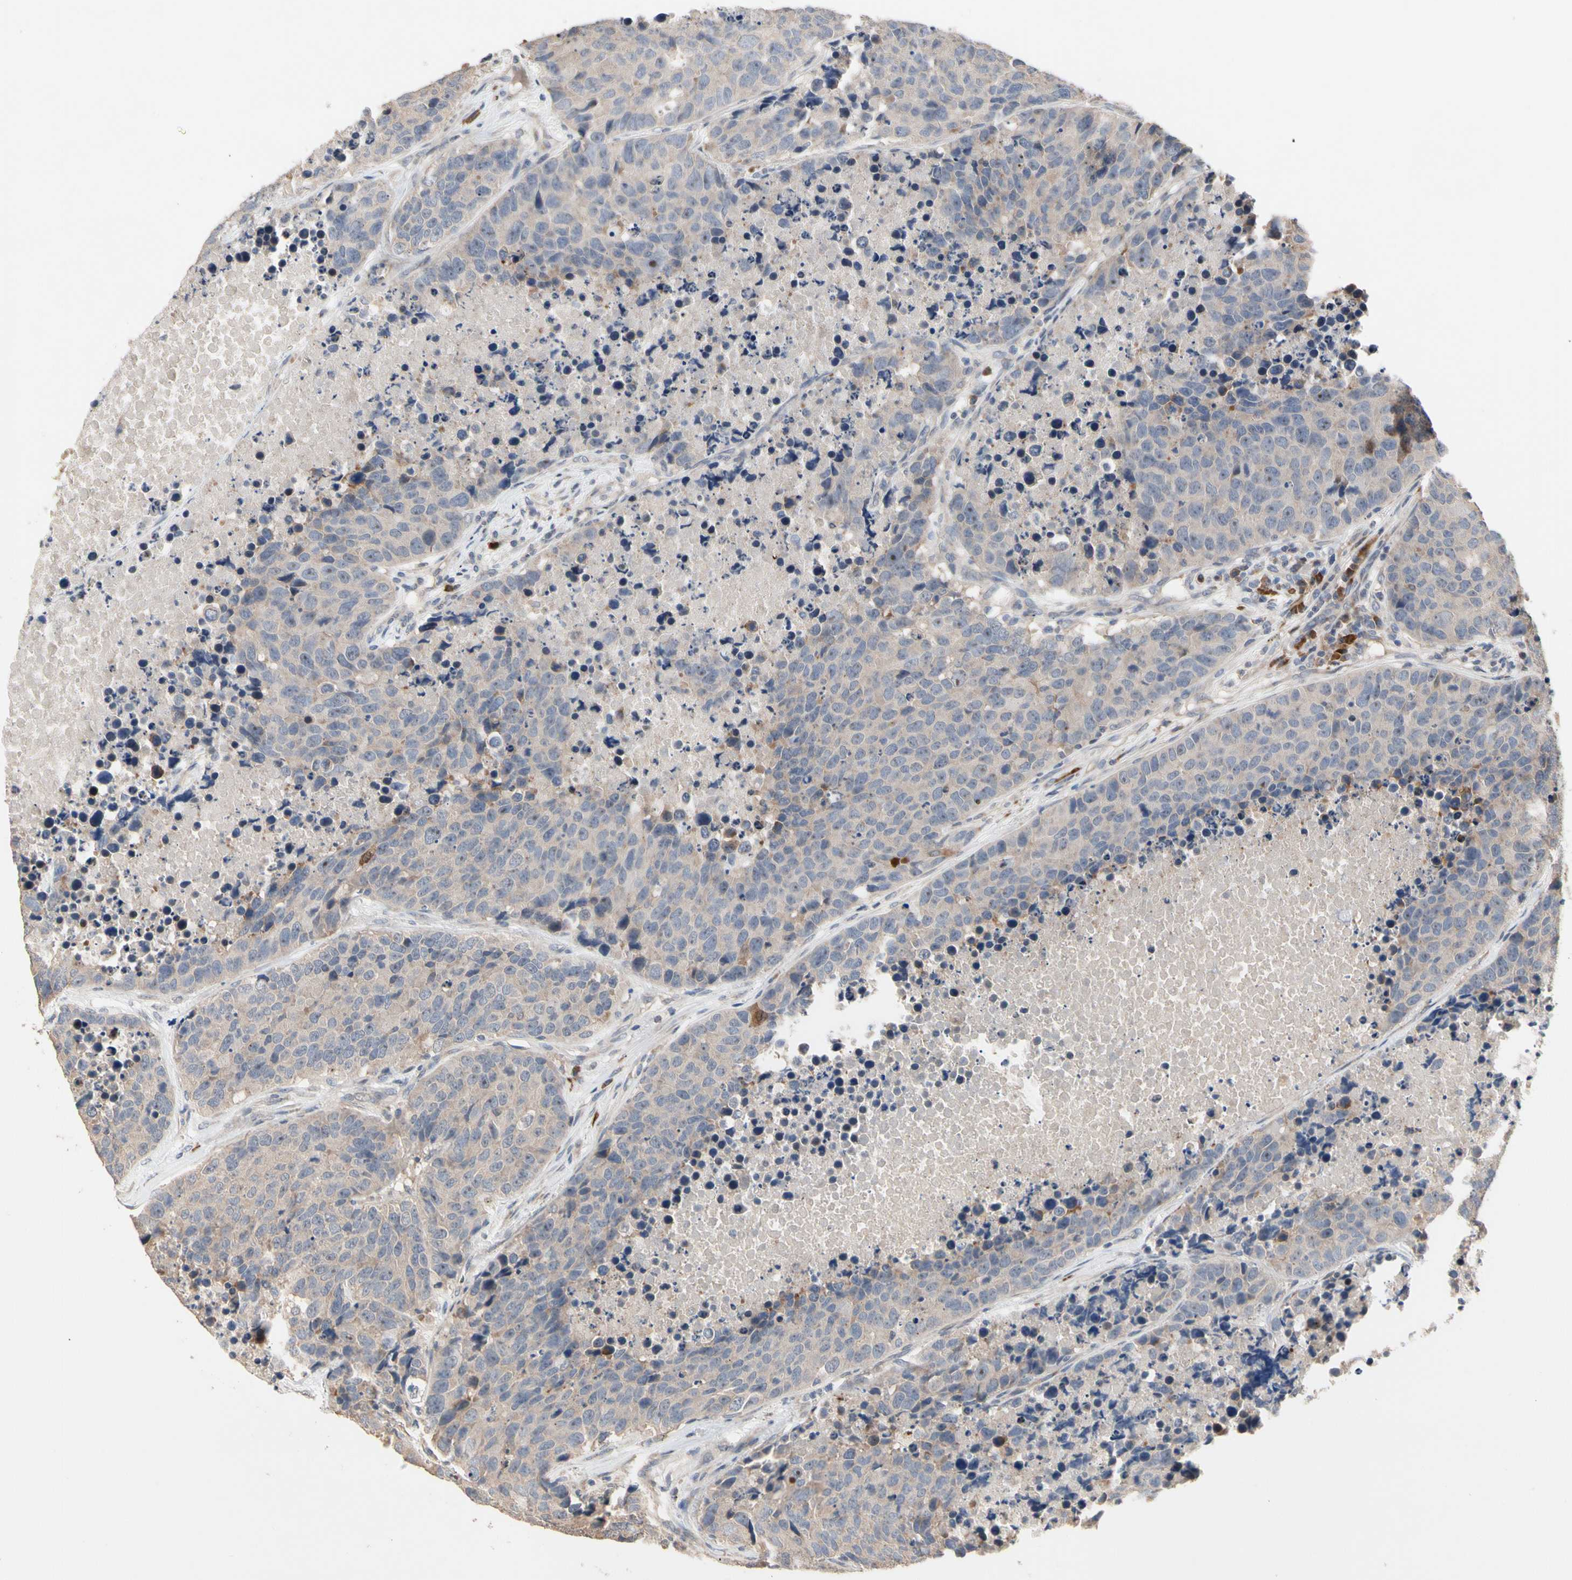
{"staining": {"intensity": "weak", "quantity": "25%-75%", "location": "cytoplasmic/membranous"}, "tissue": "carcinoid", "cell_type": "Tumor cells", "image_type": "cancer", "snomed": [{"axis": "morphology", "description": "Carcinoid, malignant, NOS"}, {"axis": "topography", "description": "Lung"}], "caption": "Carcinoid (malignant) stained with DAB immunohistochemistry demonstrates low levels of weak cytoplasmic/membranous expression in approximately 25%-75% of tumor cells.", "gene": "HMGCR", "patient": {"sex": "male", "age": 60}}